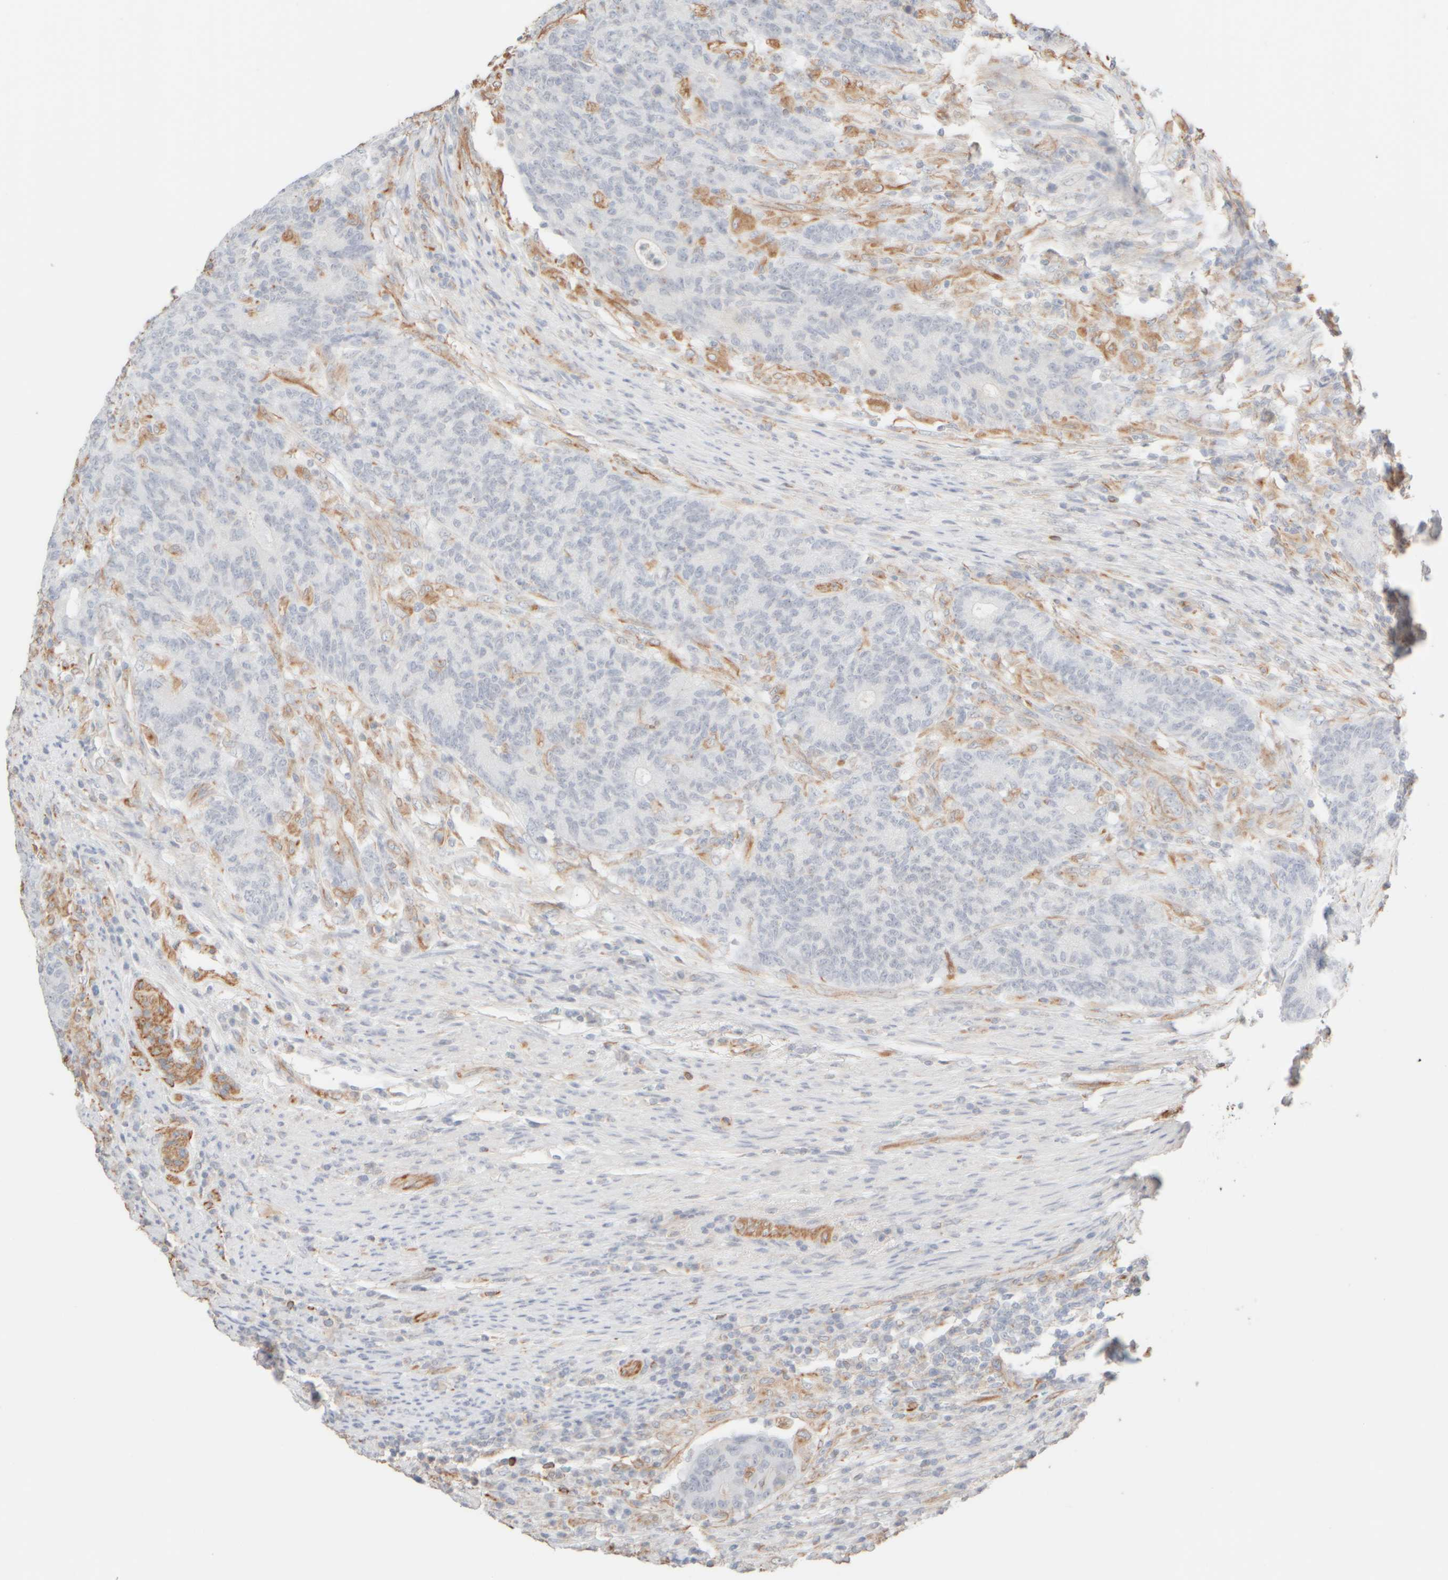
{"staining": {"intensity": "weak", "quantity": "<25%", "location": "cytoplasmic/membranous"}, "tissue": "colorectal cancer", "cell_type": "Tumor cells", "image_type": "cancer", "snomed": [{"axis": "morphology", "description": "Normal tissue, NOS"}, {"axis": "morphology", "description": "Adenocarcinoma, NOS"}, {"axis": "topography", "description": "Colon"}], "caption": "High power microscopy micrograph of an immunohistochemistry histopathology image of adenocarcinoma (colorectal), revealing no significant expression in tumor cells.", "gene": "KRT15", "patient": {"sex": "female", "age": 75}}